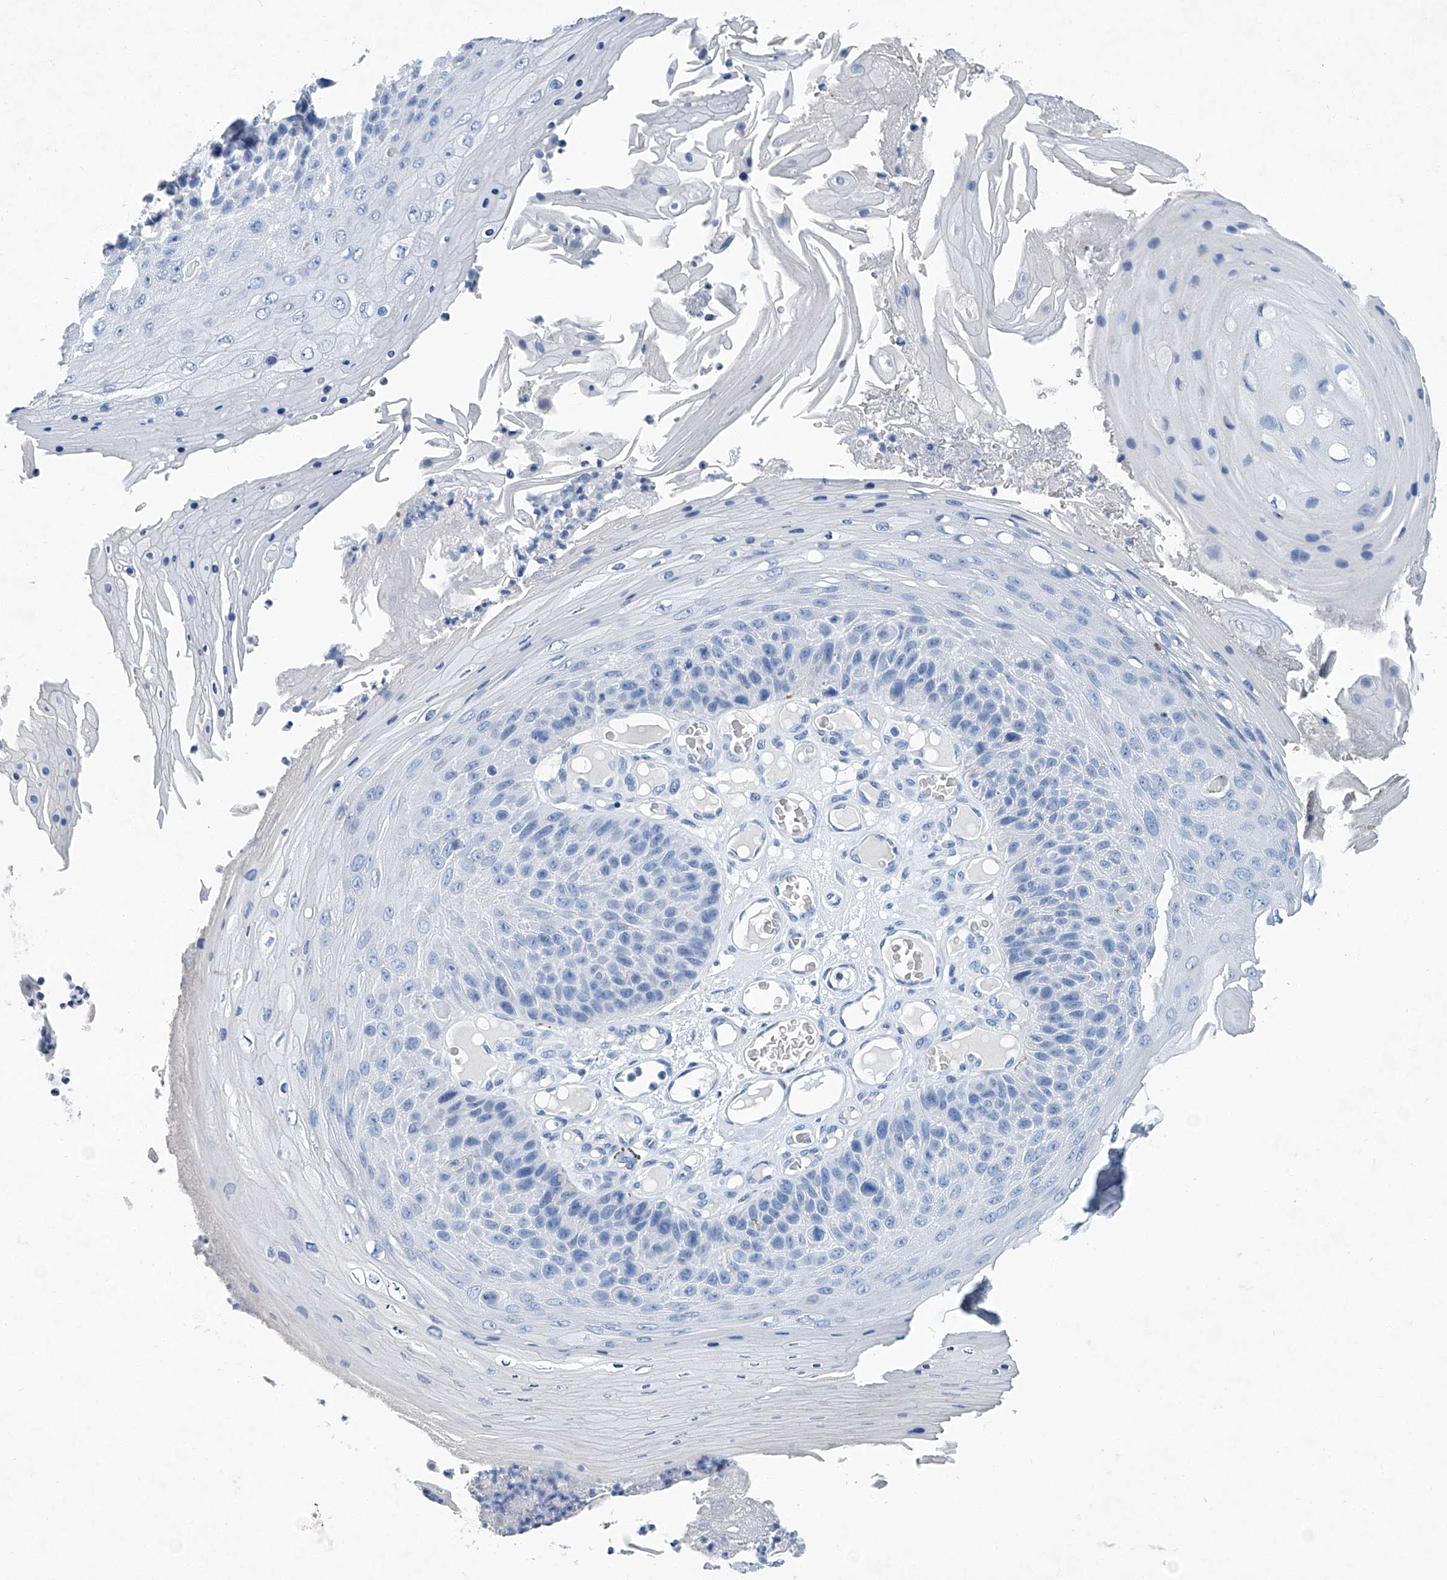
{"staining": {"intensity": "negative", "quantity": "none", "location": "none"}, "tissue": "skin cancer", "cell_type": "Tumor cells", "image_type": "cancer", "snomed": [{"axis": "morphology", "description": "Squamous cell carcinoma, NOS"}, {"axis": "topography", "description": "Skin"}], "caption": "Tumor cells show no significant protein expression in skin squamous cell carcinoma.", "gene": "CYP2A7", "patient": {"sex": "female", "age": 88}}